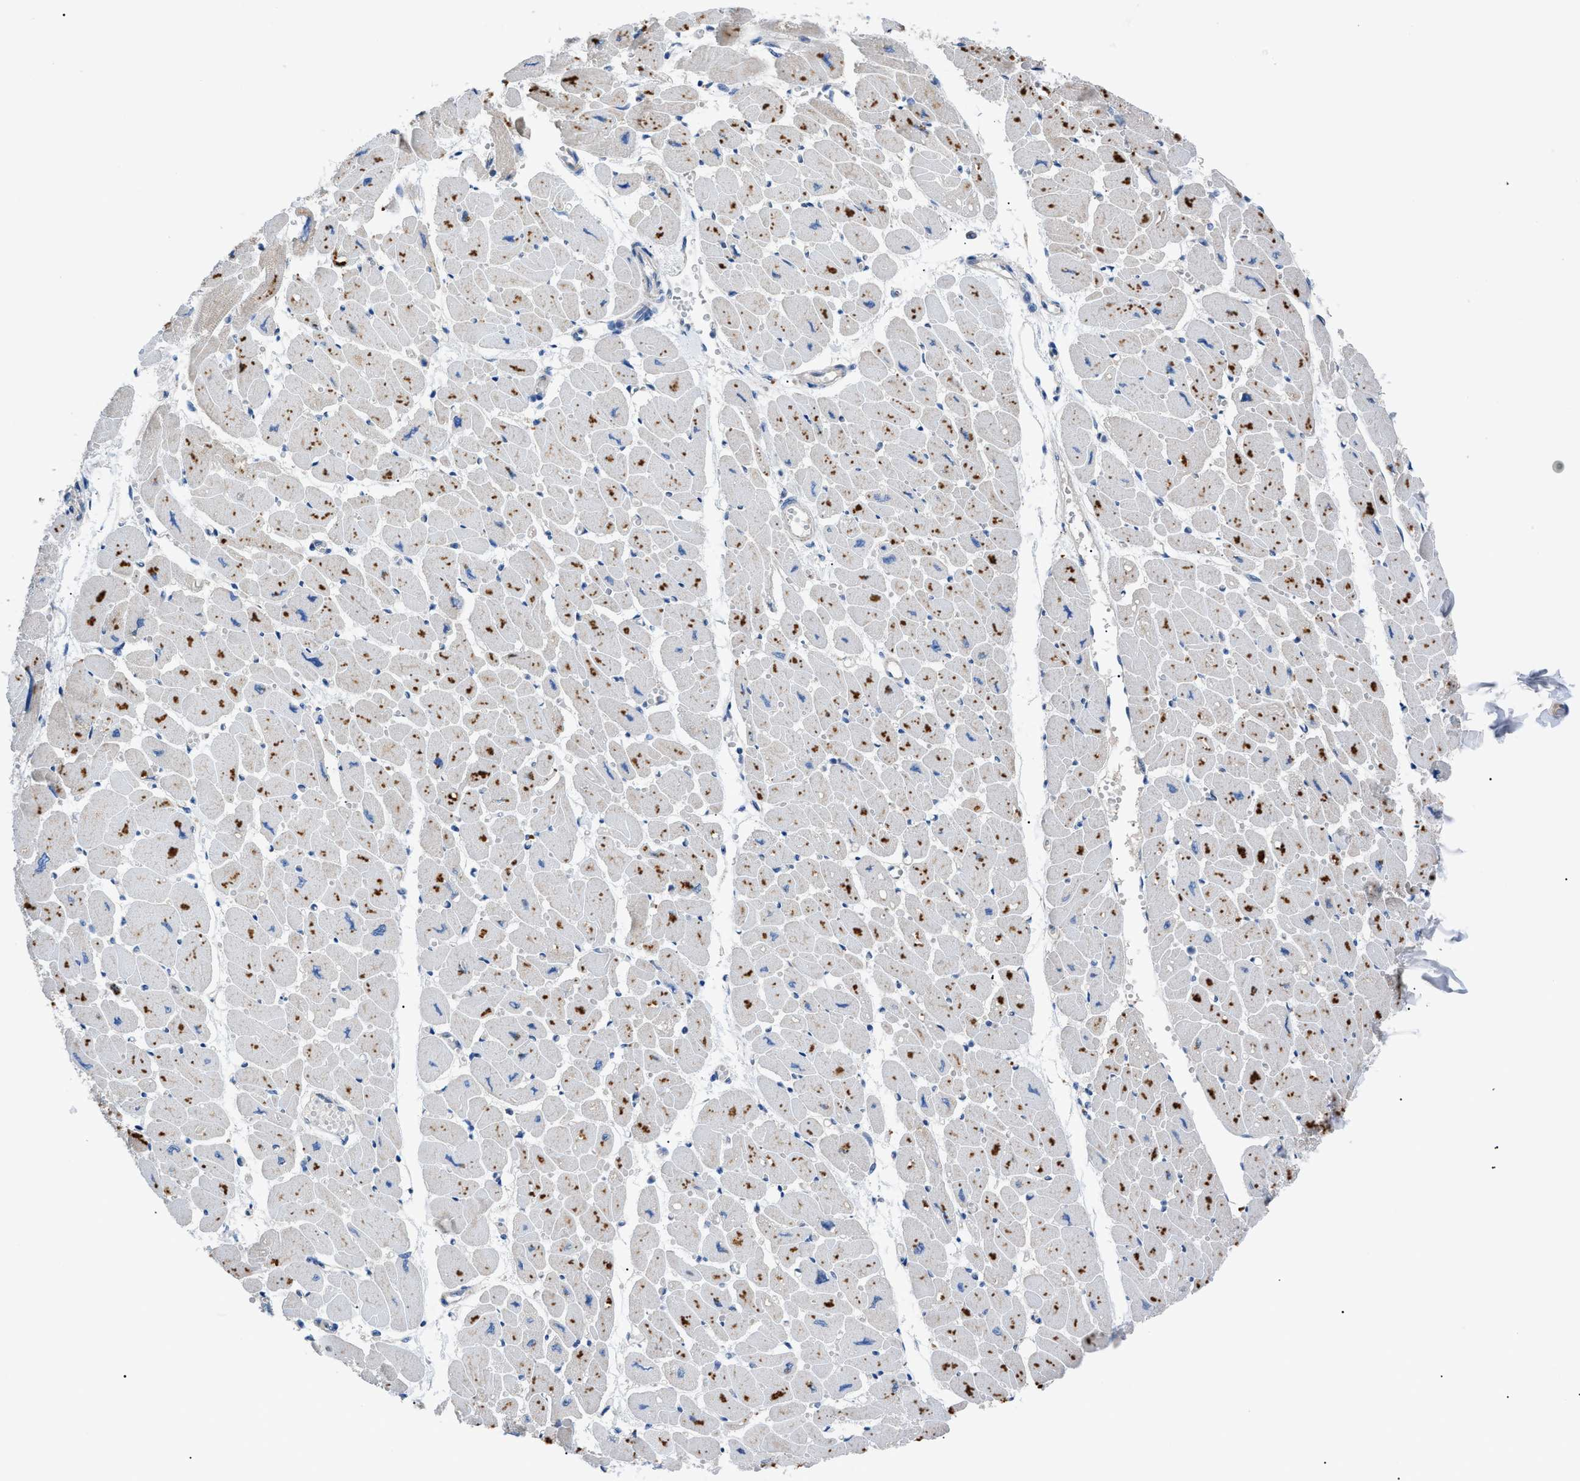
{"staining": {"intensity": "moderate", "quantity": "25%-75%", "location": "cytoplasmic/membranous"}, "tissue": "heart muscle", "cell_type": "Cardiomyocytes", "image_type": "normal", "snomed": [{"axis": "morphology", "description": "Normal tissue, NOS"}, {"axis": "topography", "description": "Heart"}], "caption": "Brown immunohistochemical staining in normal human heart muscle shows moderate cytoplasmic/membranous staining in about 25%-75% of cardiomyocytes. (Stains: DAB in brown, nuclei in blue, Microscopy: brightfield microscopy at high magnification).", "gene": "ZDHHC24", "patient": {"sex": "female", "age": 54}}